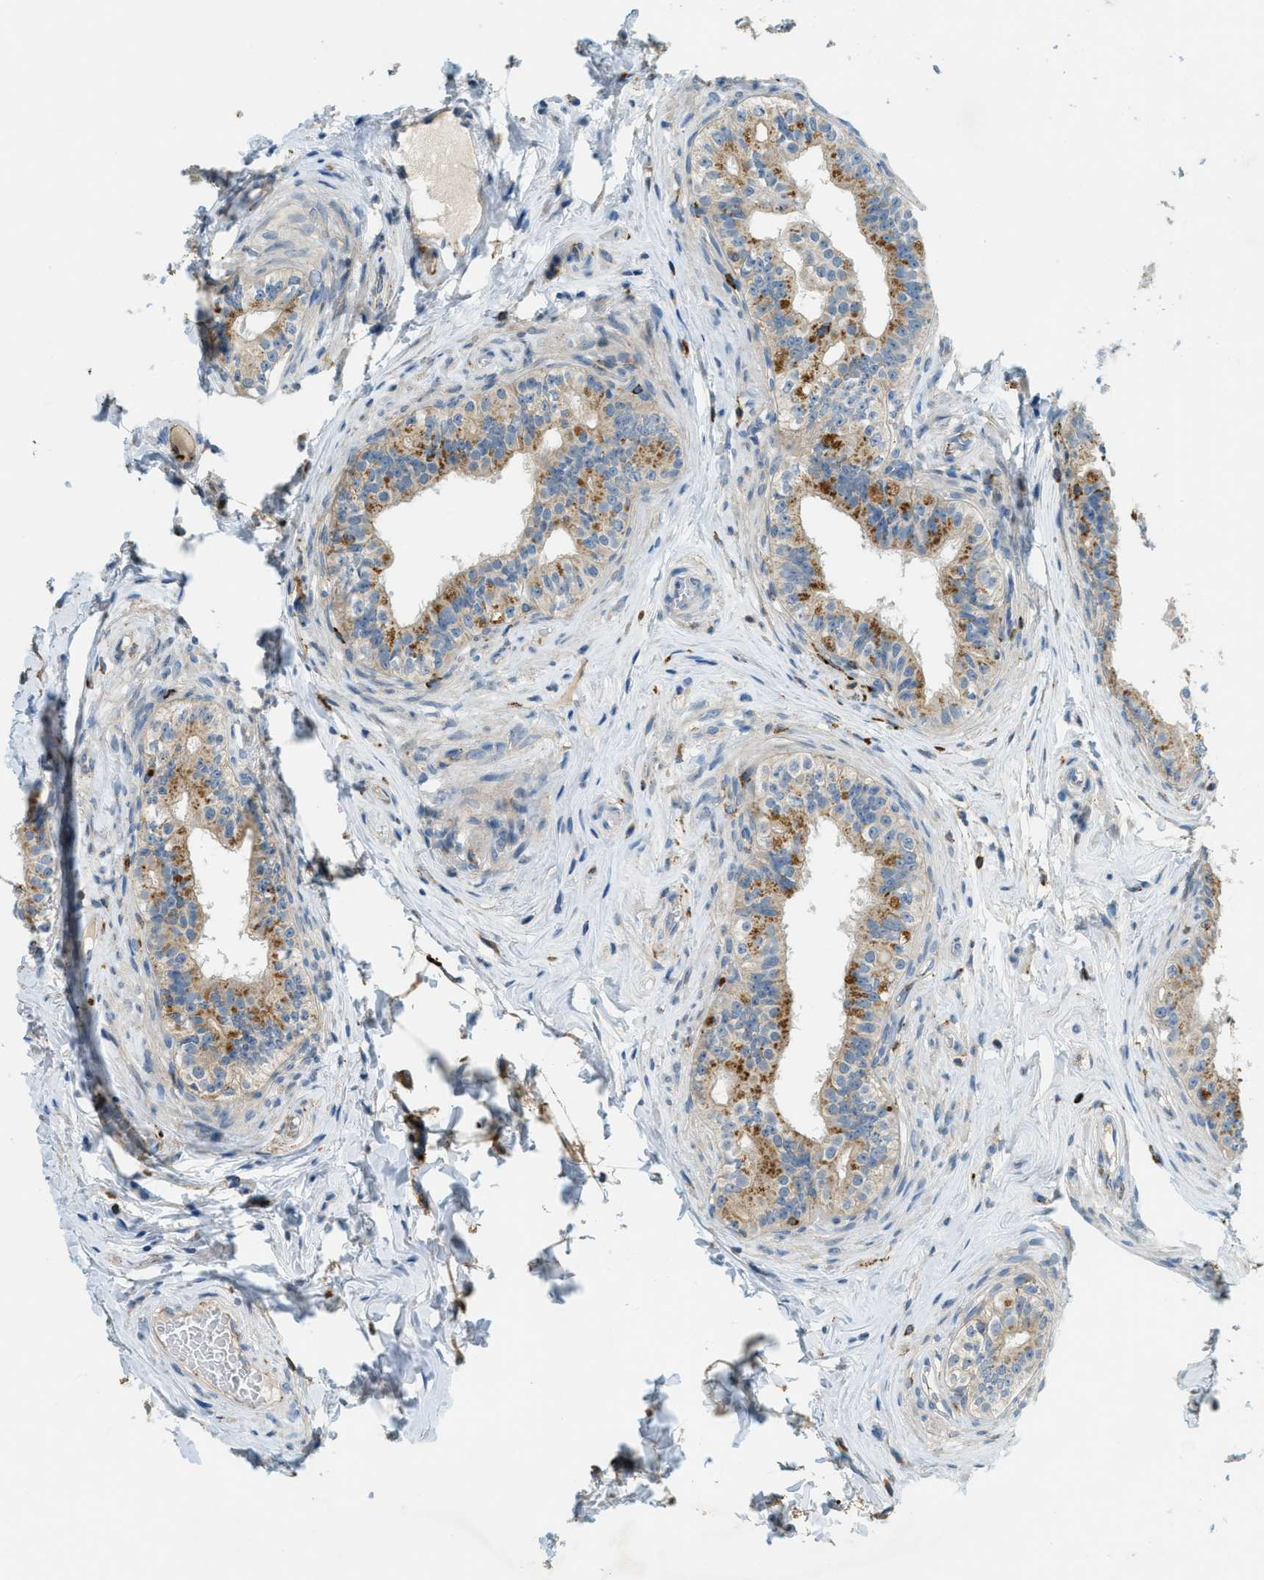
{"staining": {"intensity": "moderate", "quantity": ">75%", "location": "cytoplasmic/membranous"}, "tissue": "epididymis", "cell_type": "Glandular cells", "image_type": "normal", "snomed": [{"axis": "morphology", "description": "Normal tissue, NOS"}, {"axis": "topography", "description": "Testis"}, {"axis": "topography", "description": "Epididymis"}], "caption": "Moderate cytoplasmic/membranous protein positivity is appreciated in approximately >75% of glandular cells in epididymis.", "gene": "PLBD2", "patient": {"sex": "male", "age": 36}}